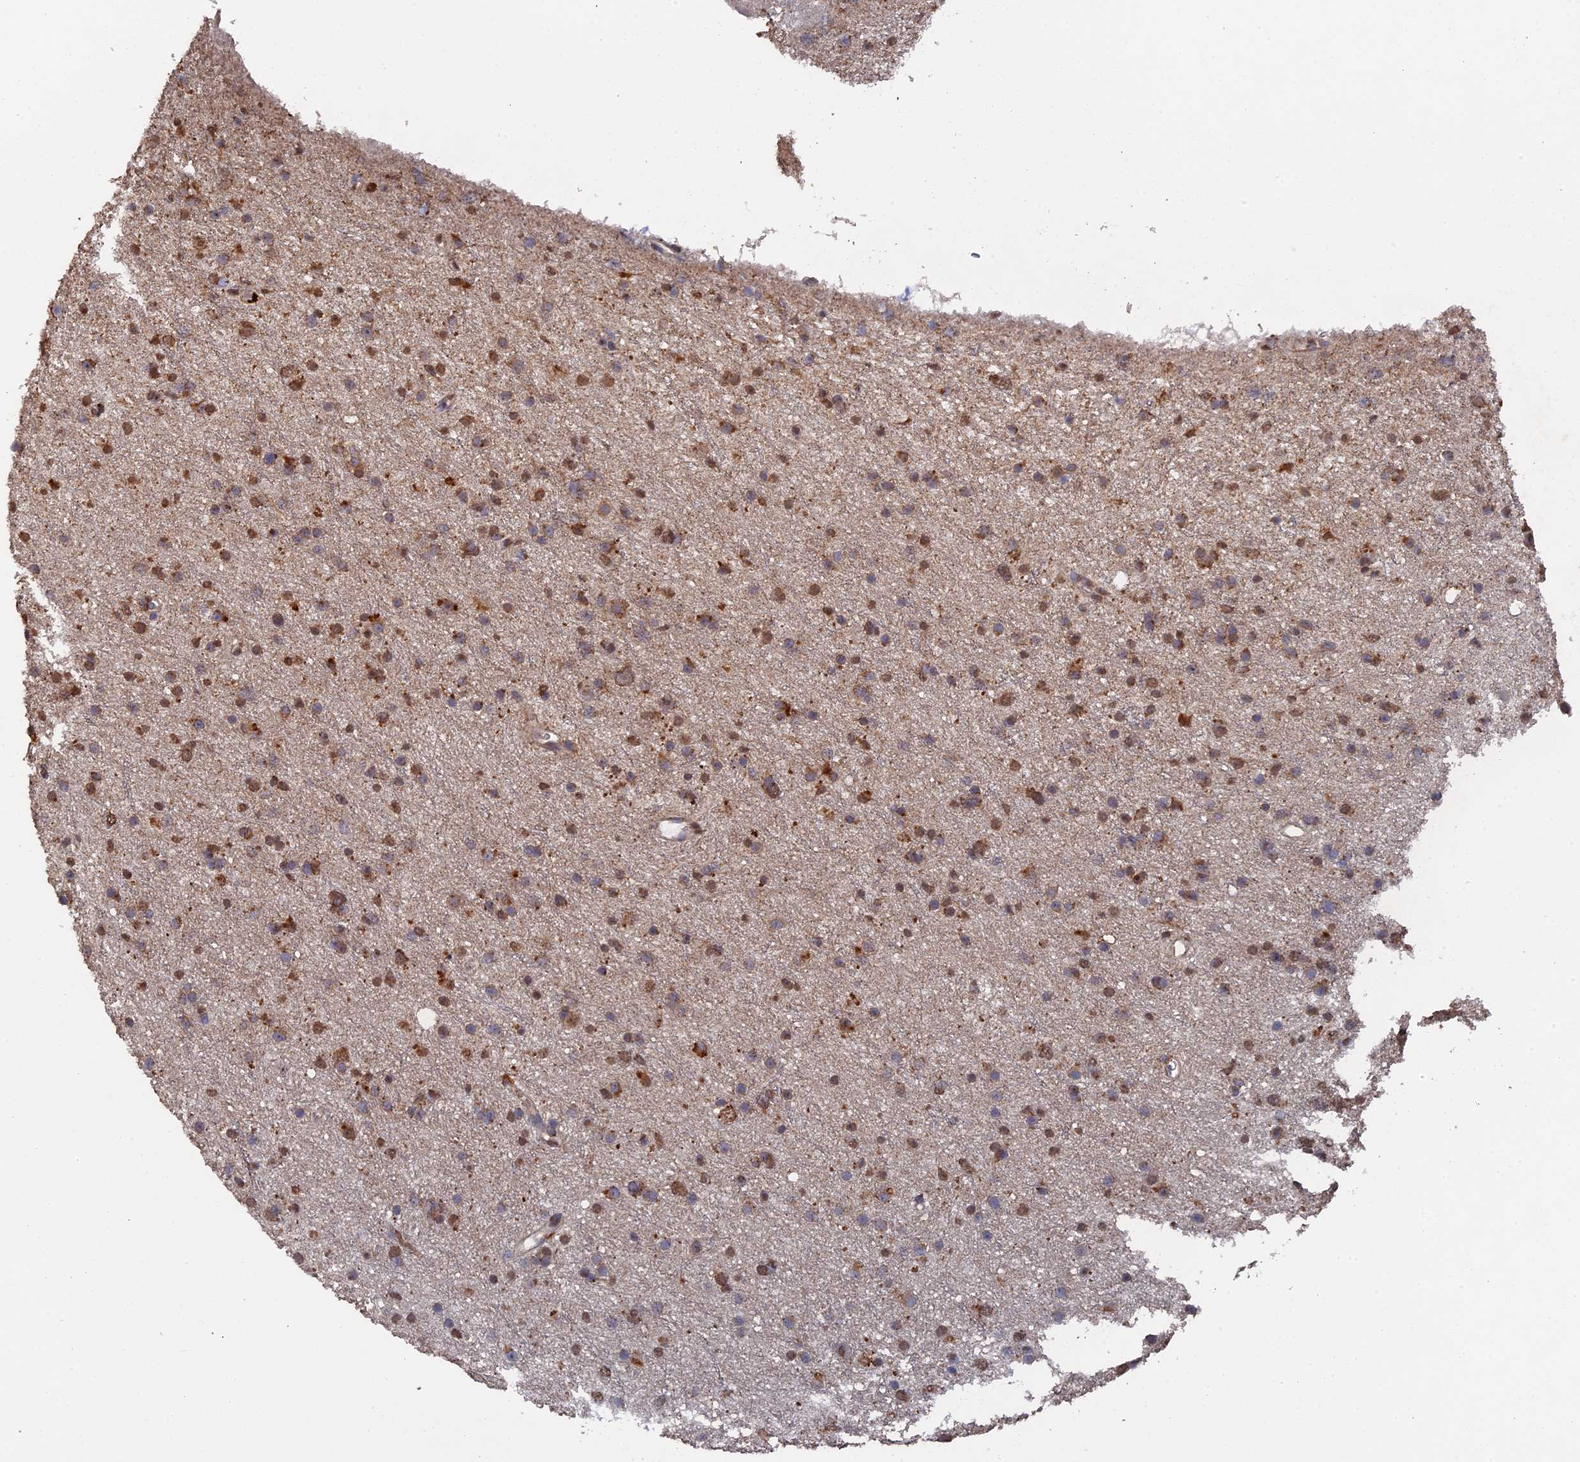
{"staining": {"intensity": "moderate", "quantity": "25%-75%", "location": "cytoplasmic/membranous,nuclear"}, "tissue": "glioma", "cell_type": "Tumor cells", "image_type": "cancer", "snomed": [{"axis": "morphology", "description": "Glioma, malignant, Low grade"}, {"axis": "topography", "description": "Cerebral cortex"}], "caption": "Moderate cytoplasmic/membranous and nuclear positivity for a protein is appreciated in approximately 25%-75% of tumor cells of low-grade glioma (malignant) using immunohistochemistry.", "gene": "SMG9", "patient": {"sex": "female", "age": 39}}